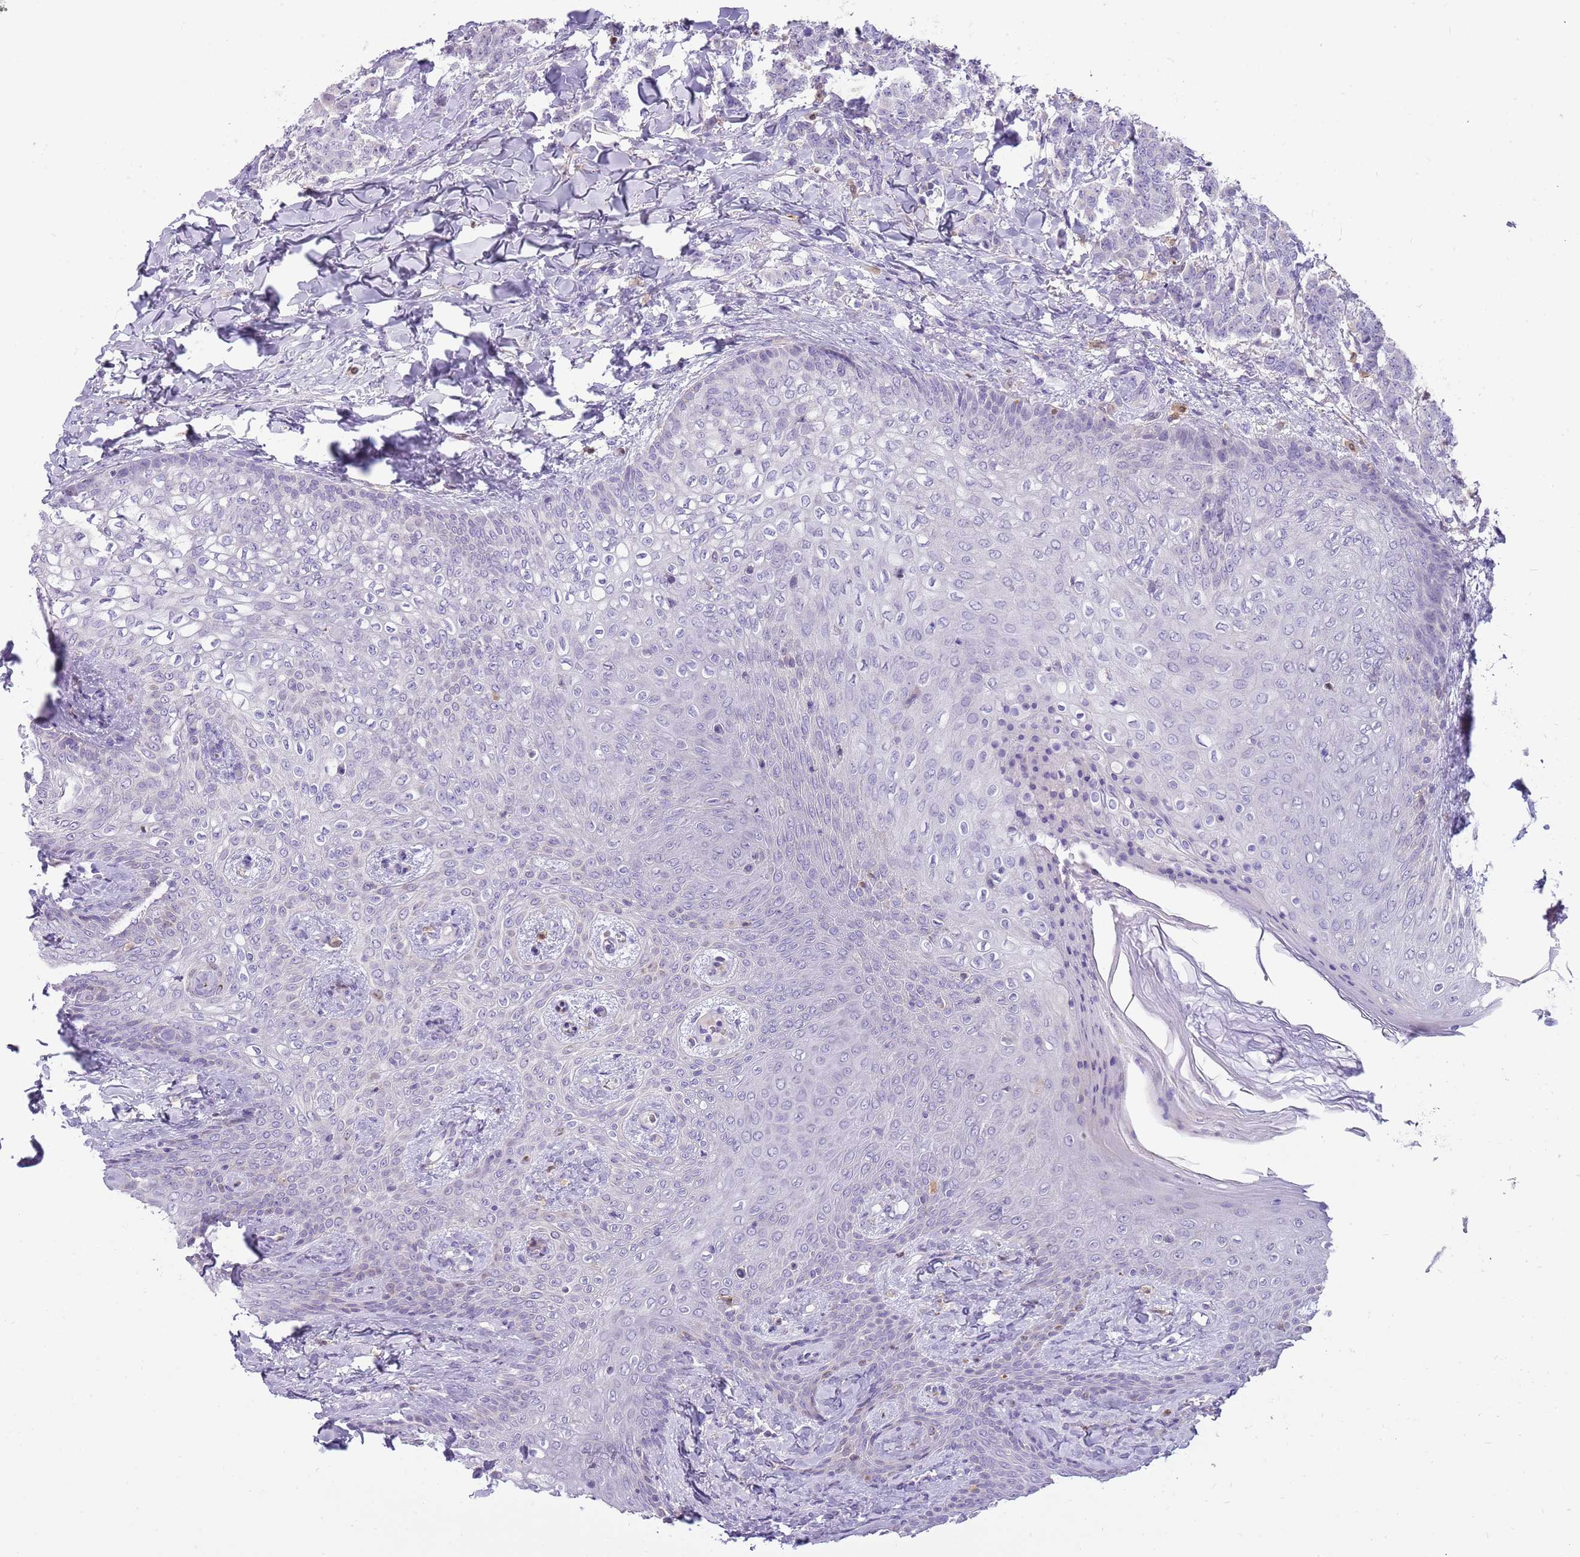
{"staining": {"intensity": "negative", "quantity": "none", "location": "none"}, "tissue": "breast cancer", "cell_type": "Tumor cells", "image_type": "cancer", "snomed": [{"axis": "morphology", "description": "Duct carcinoma"}, {"axis": "topography", "description": "Breast"}], "caption": "Tumor cells are negative for brown protein staining in breast infiltrating ductal carcinoma.", "gene": "DIPK1C", "patient": {"sex": "female", "age": 40}}